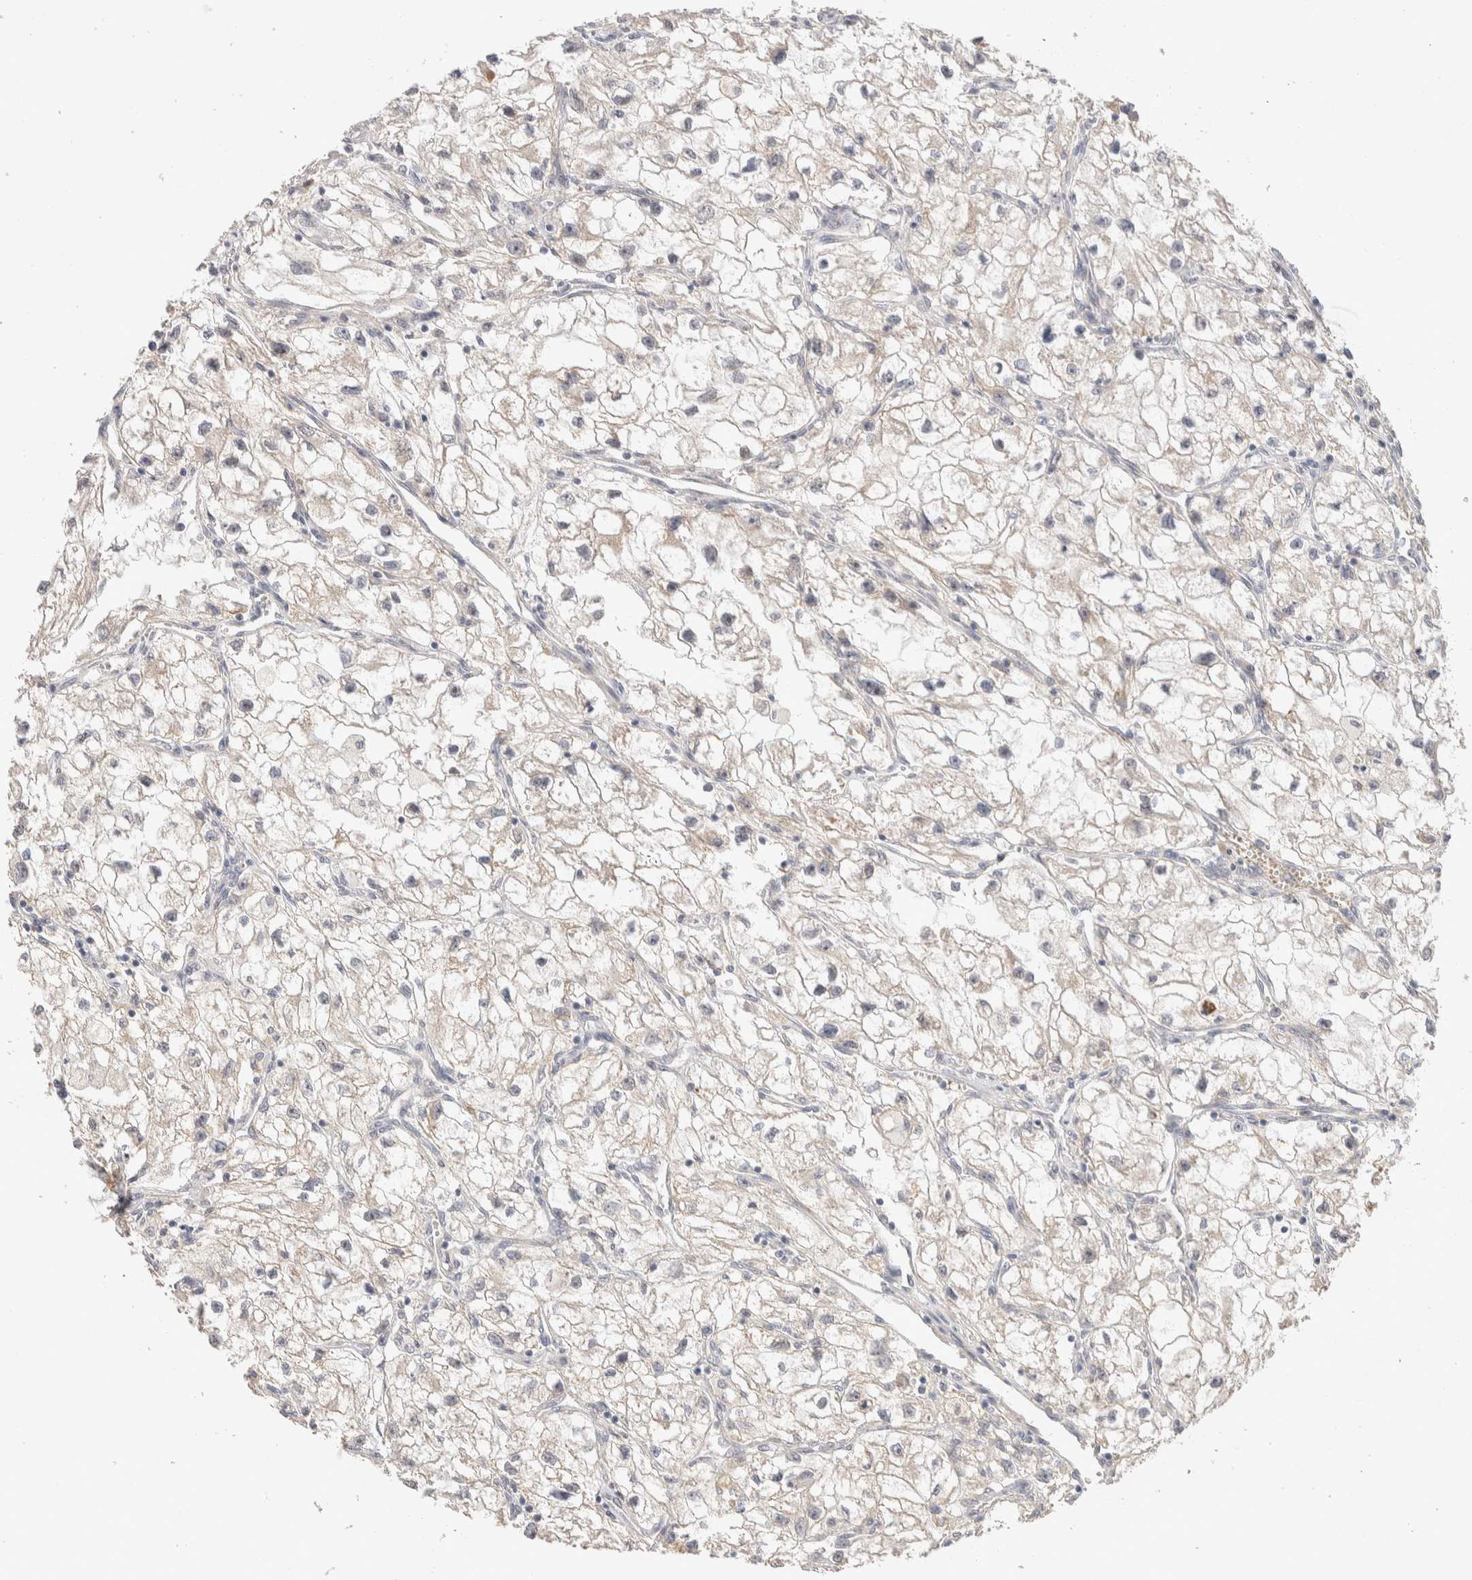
{"staining": {"intensity": "negative", "quantity": "none", "location": "none"}, "tissue": "renal cancer", "cell_type": "Tumor cells", "image_type": "cancer", "snomed": [{"axis": "morphology", "description": "Adenocarcinoma, NOS"}, {"axis": "topography", "description": "Kidney"}], "caption": "Micrograph shows no significant protein positivity in tumor cells of renal adenocarcinoma. (DAB (3,3'-diaminobenzidine) IHC with hematoxylin counter stain).", "gene": "CASK", "patient": {"sex": "female", "age": 70}}